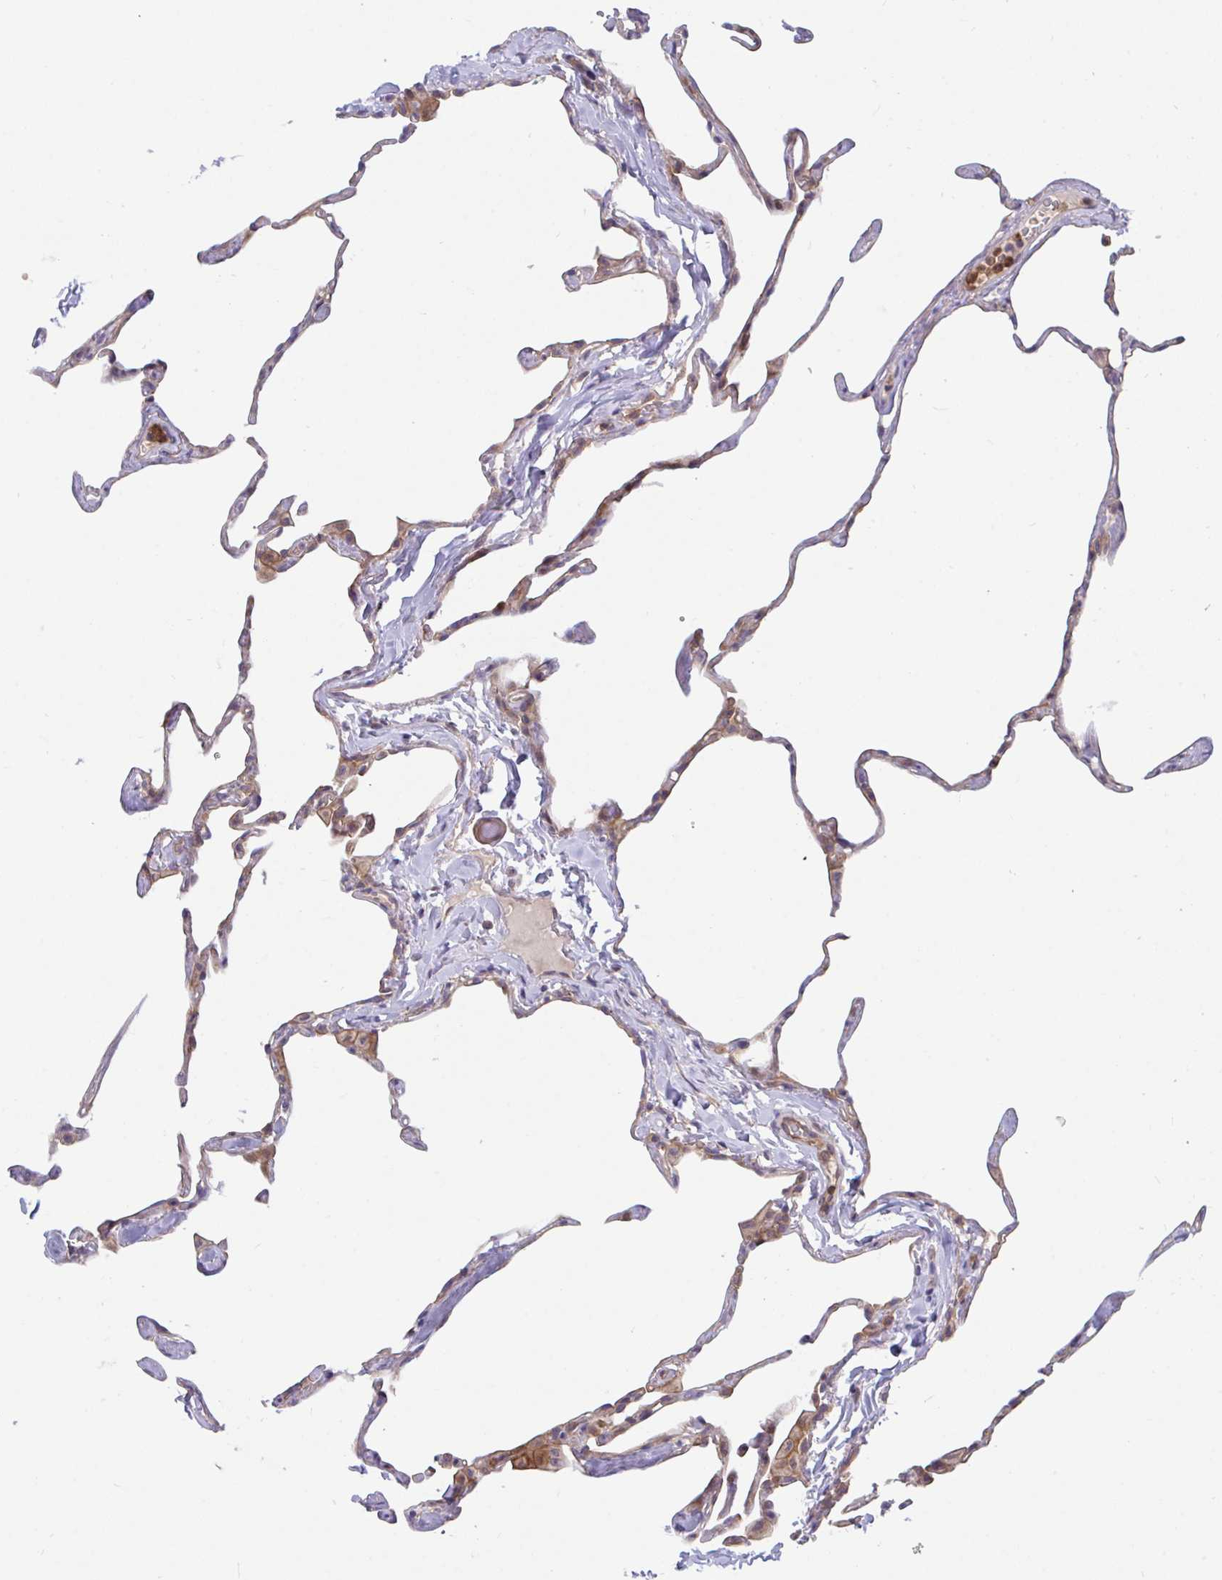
{"staining": {"intensity": "moderate", "quantity": "25%-75%", "location": "cytoplasmic/membranous"}, "tissue": "lung", "cell_type": "Alveolar cells", "image_type": "normal", "snomed": [{"axis": "morphology", "description": "Normal tissue, NOS"}, {"axis": "topography", "description": "Lung"}], "caption": "This image displays IHC staining of benign lung, with medium moderate cytoplasmic/membranous expression in approximately 25%-75% of alveolar cells.", "gene": "LMNTD2", "patient": {"sex": "male", "age": 65}}